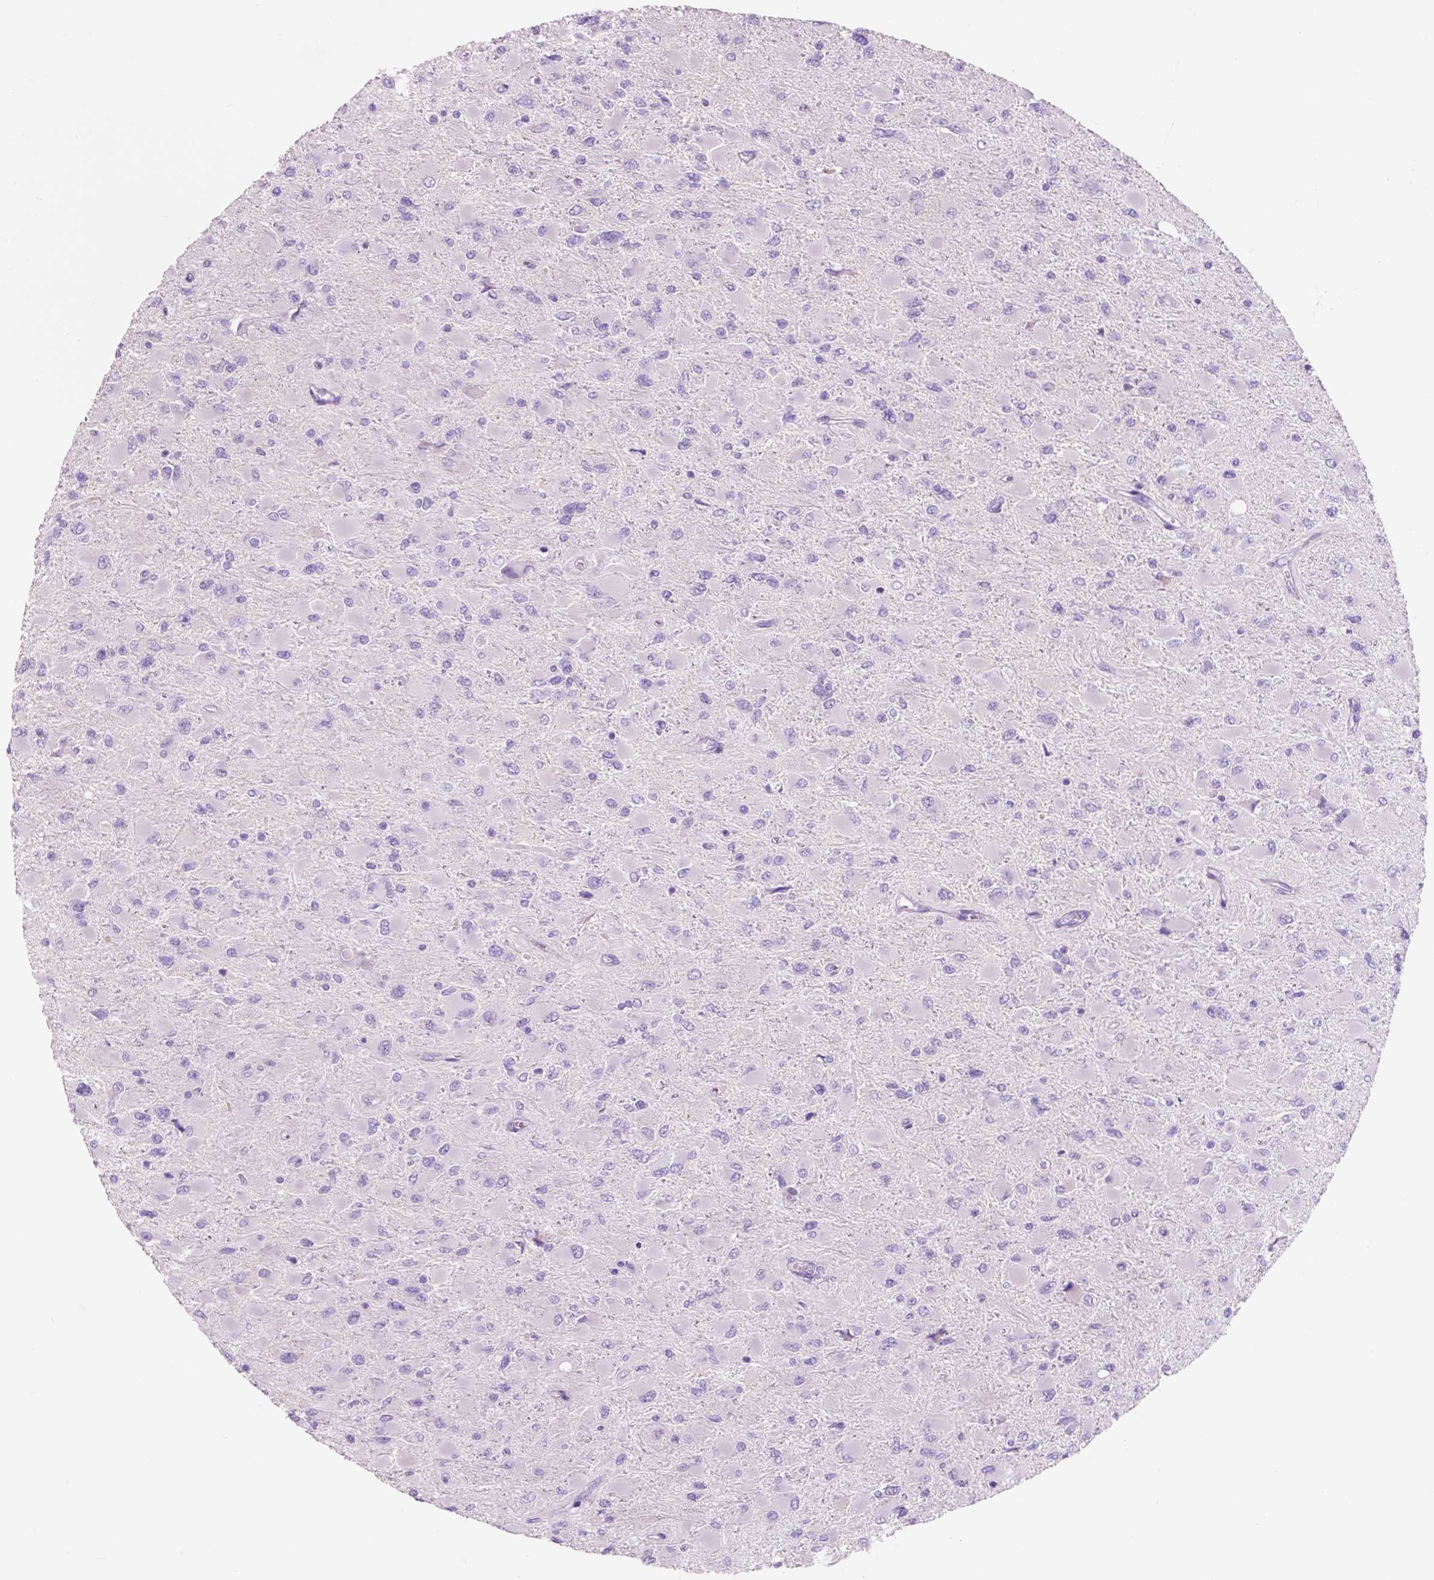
{"staining": {"intensity": "negative", "quantity": "none", "location": "none"}, "tissue": "glioma", "cell_type": "Tumor cells", "image_type": "cancer", "snomed": [{"axis": "morphology", "description": "Glioma, malignant, High grade"}, {"axis": "topography", "description": "Cerebral cortex"}], "caption": "There is no significant positivity in tumor cells of malignant glioma (high-grade).", "gene": "CUZD1", "patient": {"sex": "female", "age": 36}}